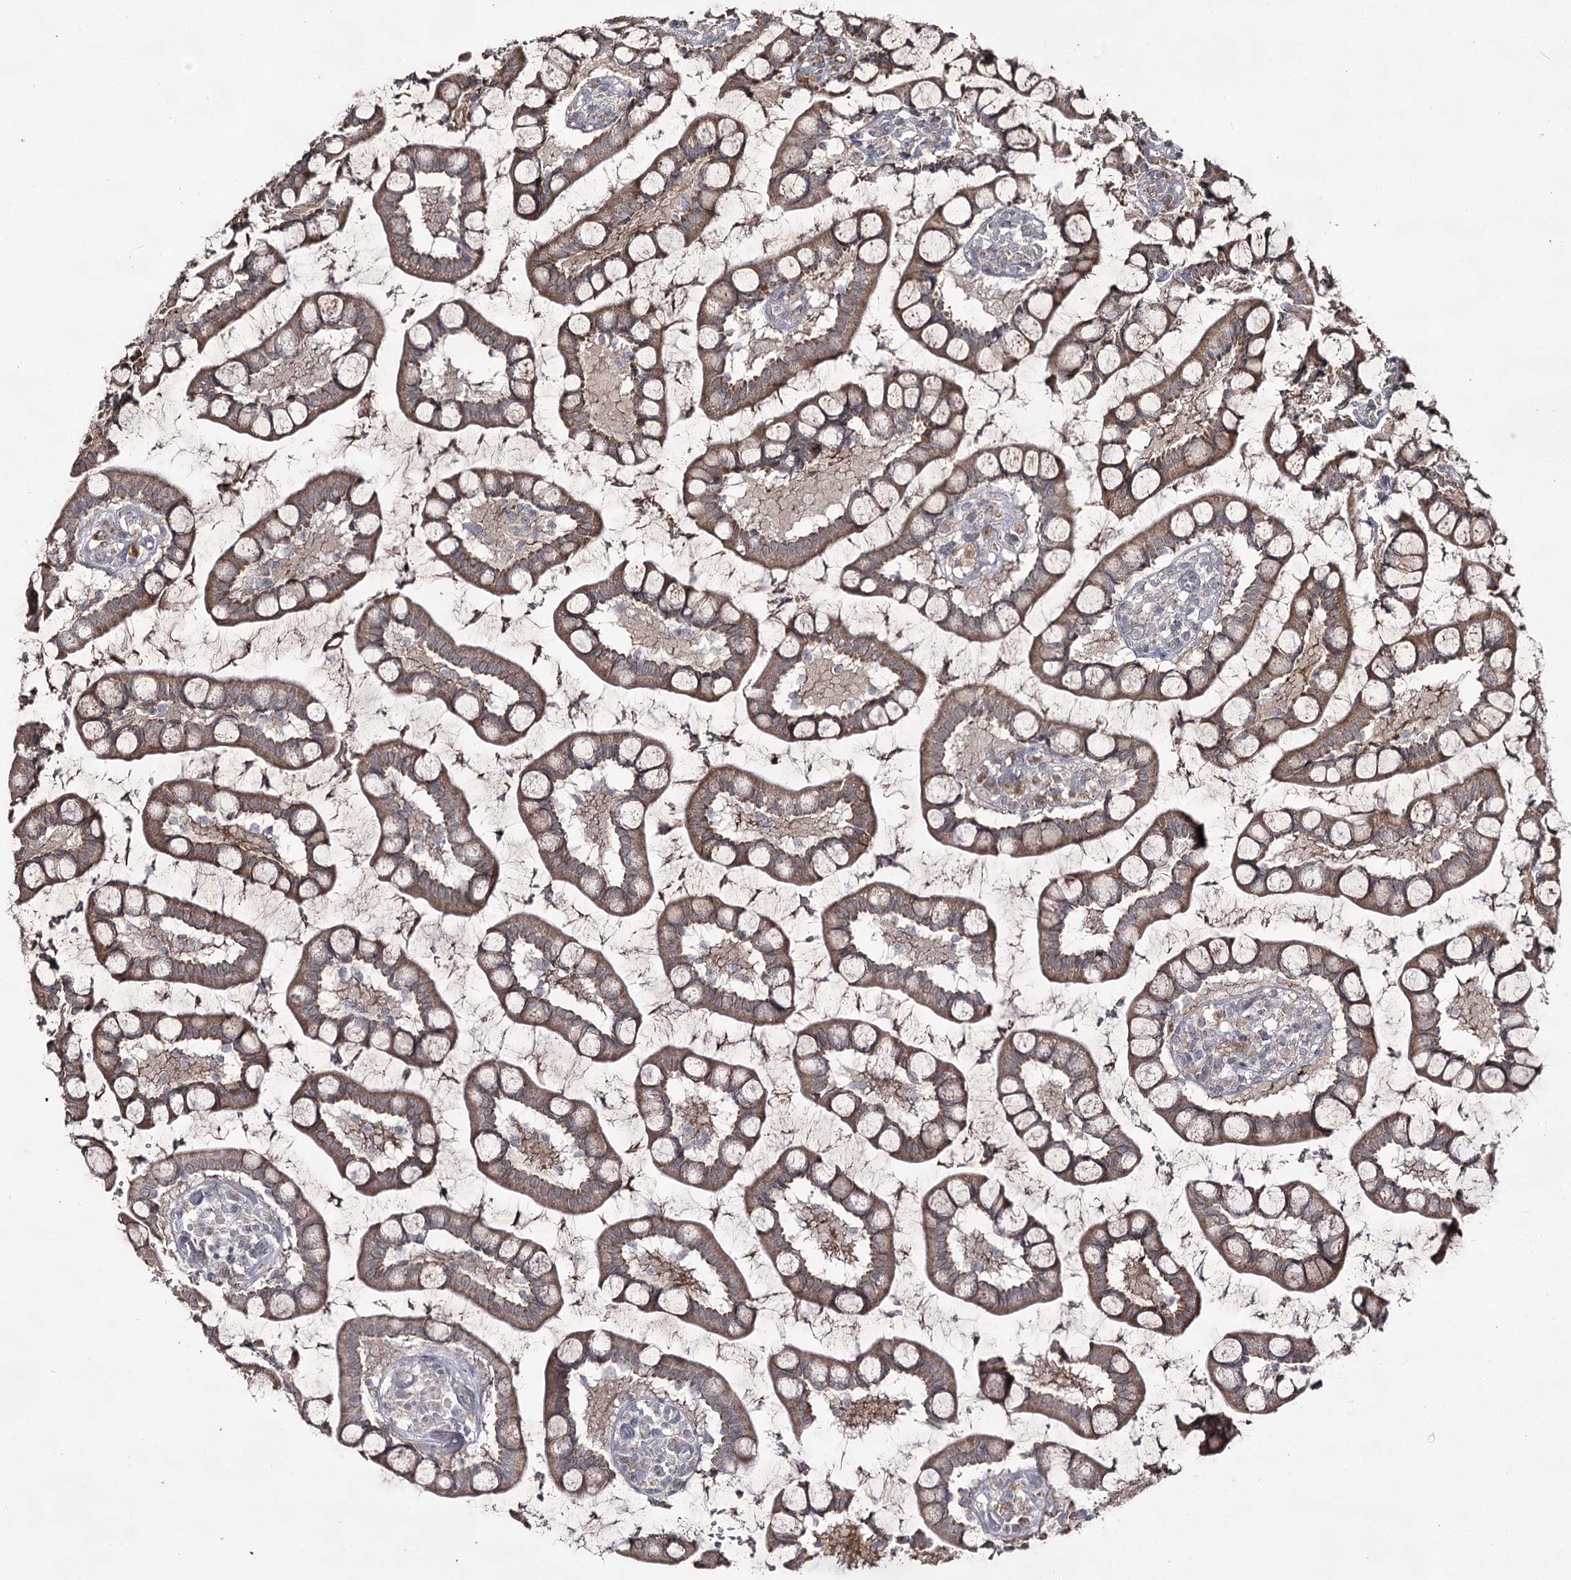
{"staining": {"intensity": "moderate", "quantity": ">75%", "location": "cytoplasmic/membranous"}, "tissue": "small intestine", "cell_type": "Glandular cells", "image_type": "normal", "snomed": [{"axis": "morphology", "description": "Normal tissue, NOS"}, {"axis": "topography", "description": "Small intestine"}], "caption": "Unremarkable small intestine was stained to show a protein in brown. There is medium levels of moderate cytoplasmic/membranous expression in approximately >75% of glandular cells.", "gene": "ACTR6", "patient": {"sex": "male", "age": 52}}